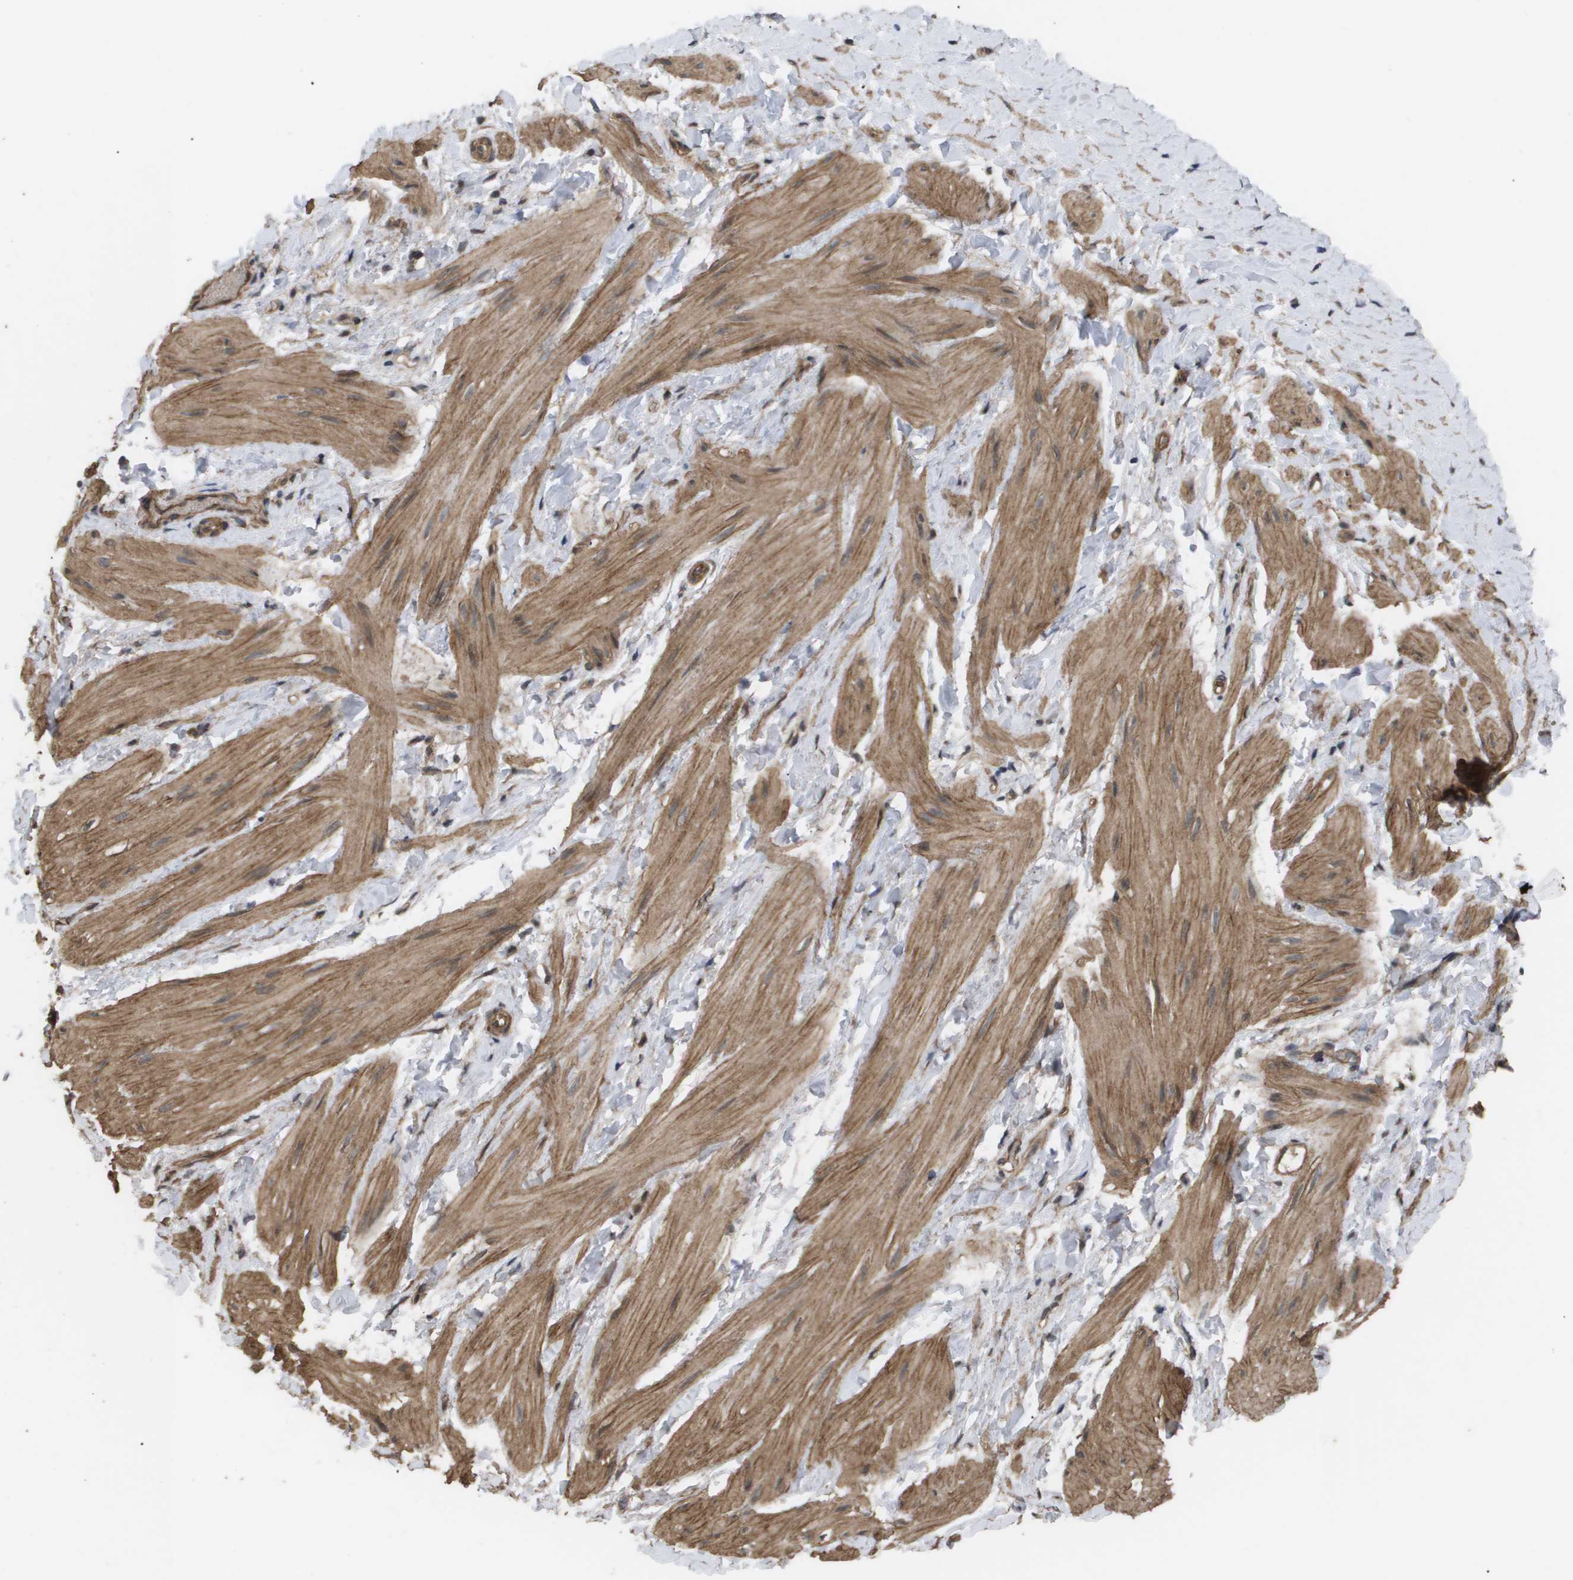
{"staining": {"intensity": "moderate", "quantity": ">75%", "location": "cytoplasmic/membranous"}, "tissue": "smooth muscle", "cell_type": "Smooth muscle cells", "image_type": "normal", "snomed": [{"axis": "morphology", "description": "Normal tissue, NOS"}, {"axis": "topography", "description": "Smooth muscle"}], "caption": "Moderate cytoplasmic/membranous positivity for a protein is seen in approximately >75% of smooth muscle cells of benign smooth muscle using immunohistochemistry.", "gene": "CUL5", "patient": {"sex": "male", "age": 16}}